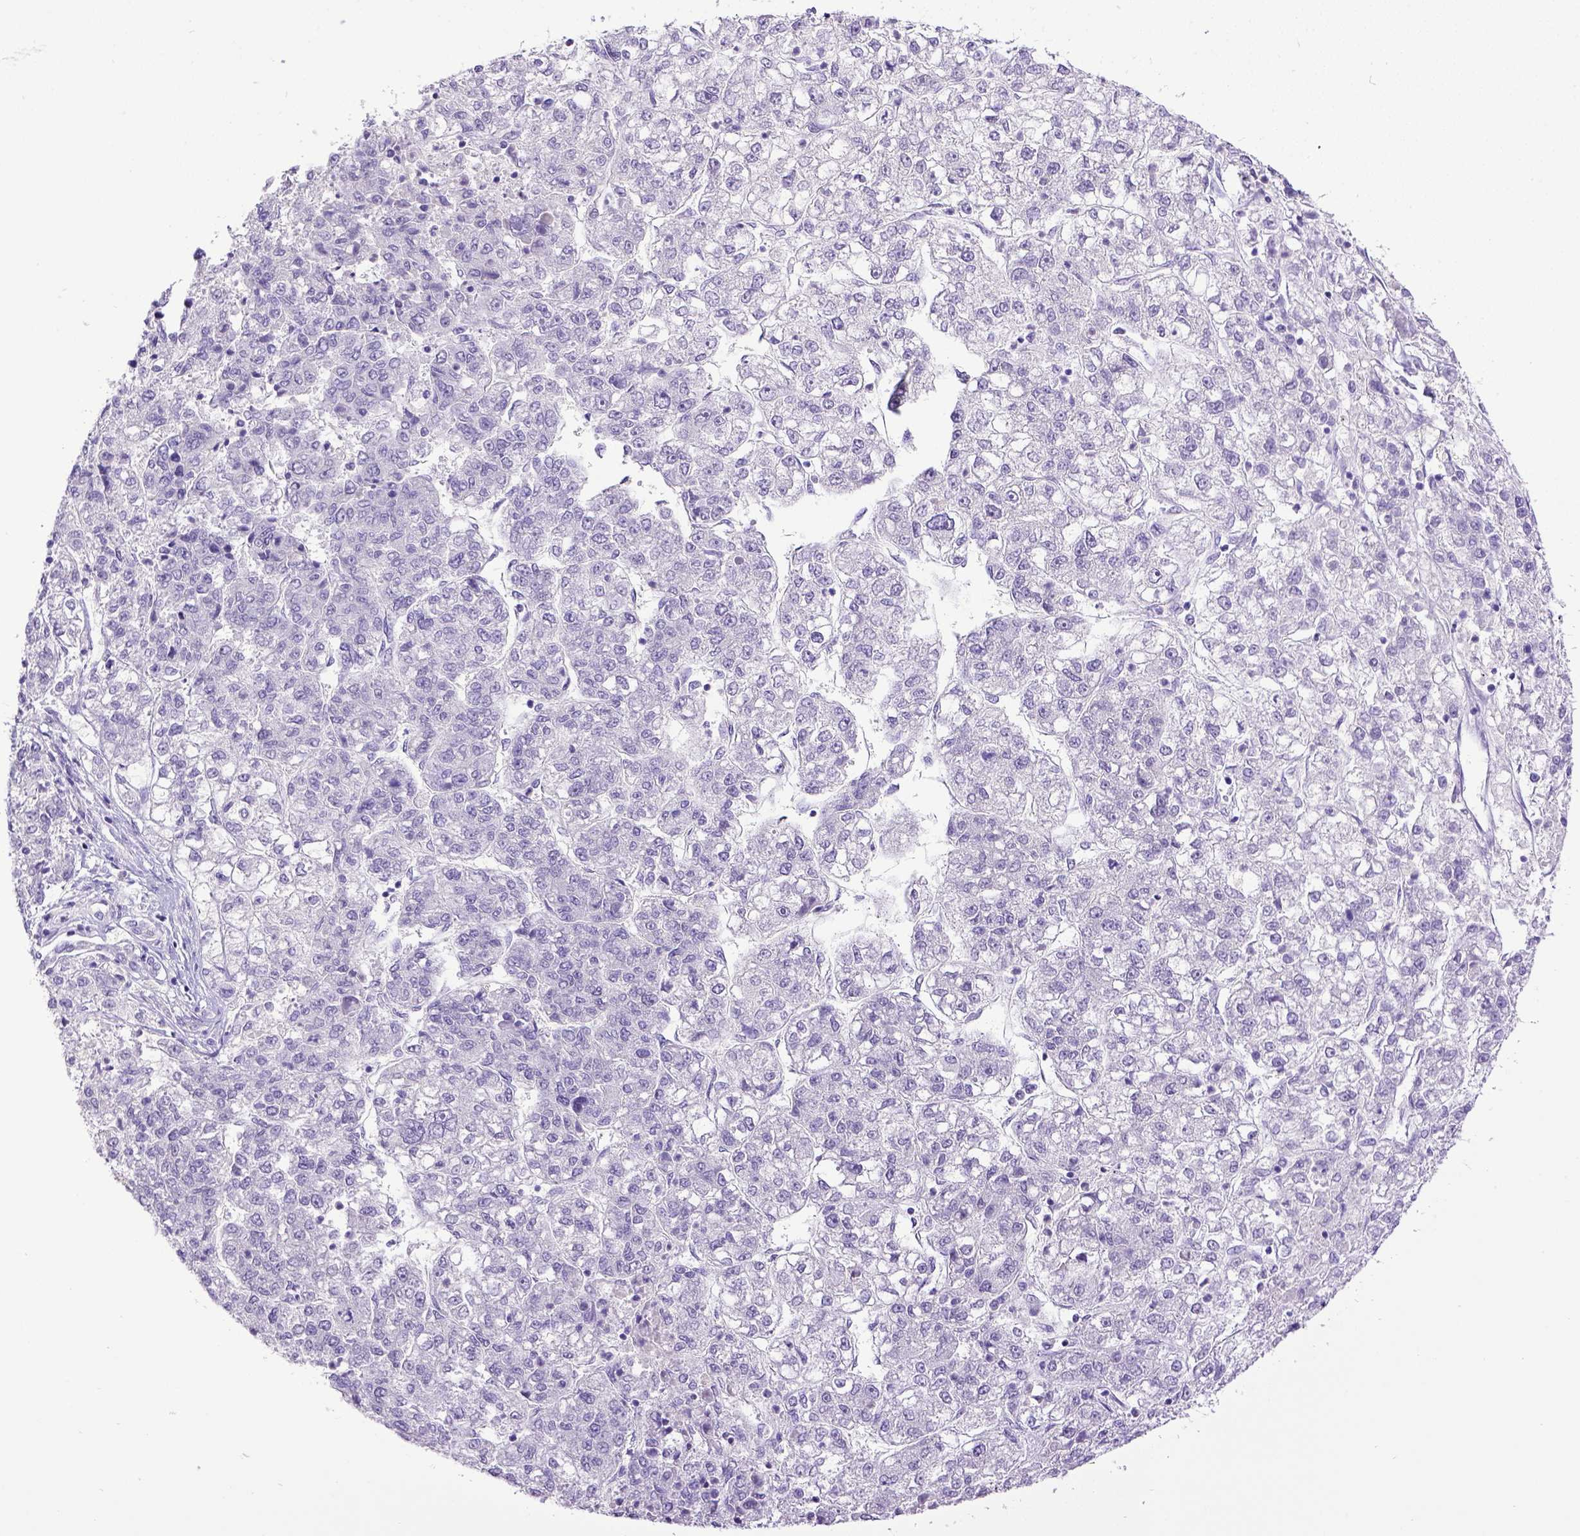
{"staining": {"intensity": "negative", "quantity": "none", "location": "none"}, "tissue": "liver cancer", "cell_type": "Tumor cells", "image_type": "cancer", "snomed": [{"axis": "morphology", "description": "Carcinoma, Hepatocellular, NOS"}, {"axis": "topography", "description": "Liver"}], "caption": "High magnification brightfield microscopy of liver hepatocellular carcinoma stained with DAB (brown) and counterstained with hematoxylin (blue): tumor cells show no significant expression.", "gene": "ESR1", "patient": {"sex": "male", "age": 56}}